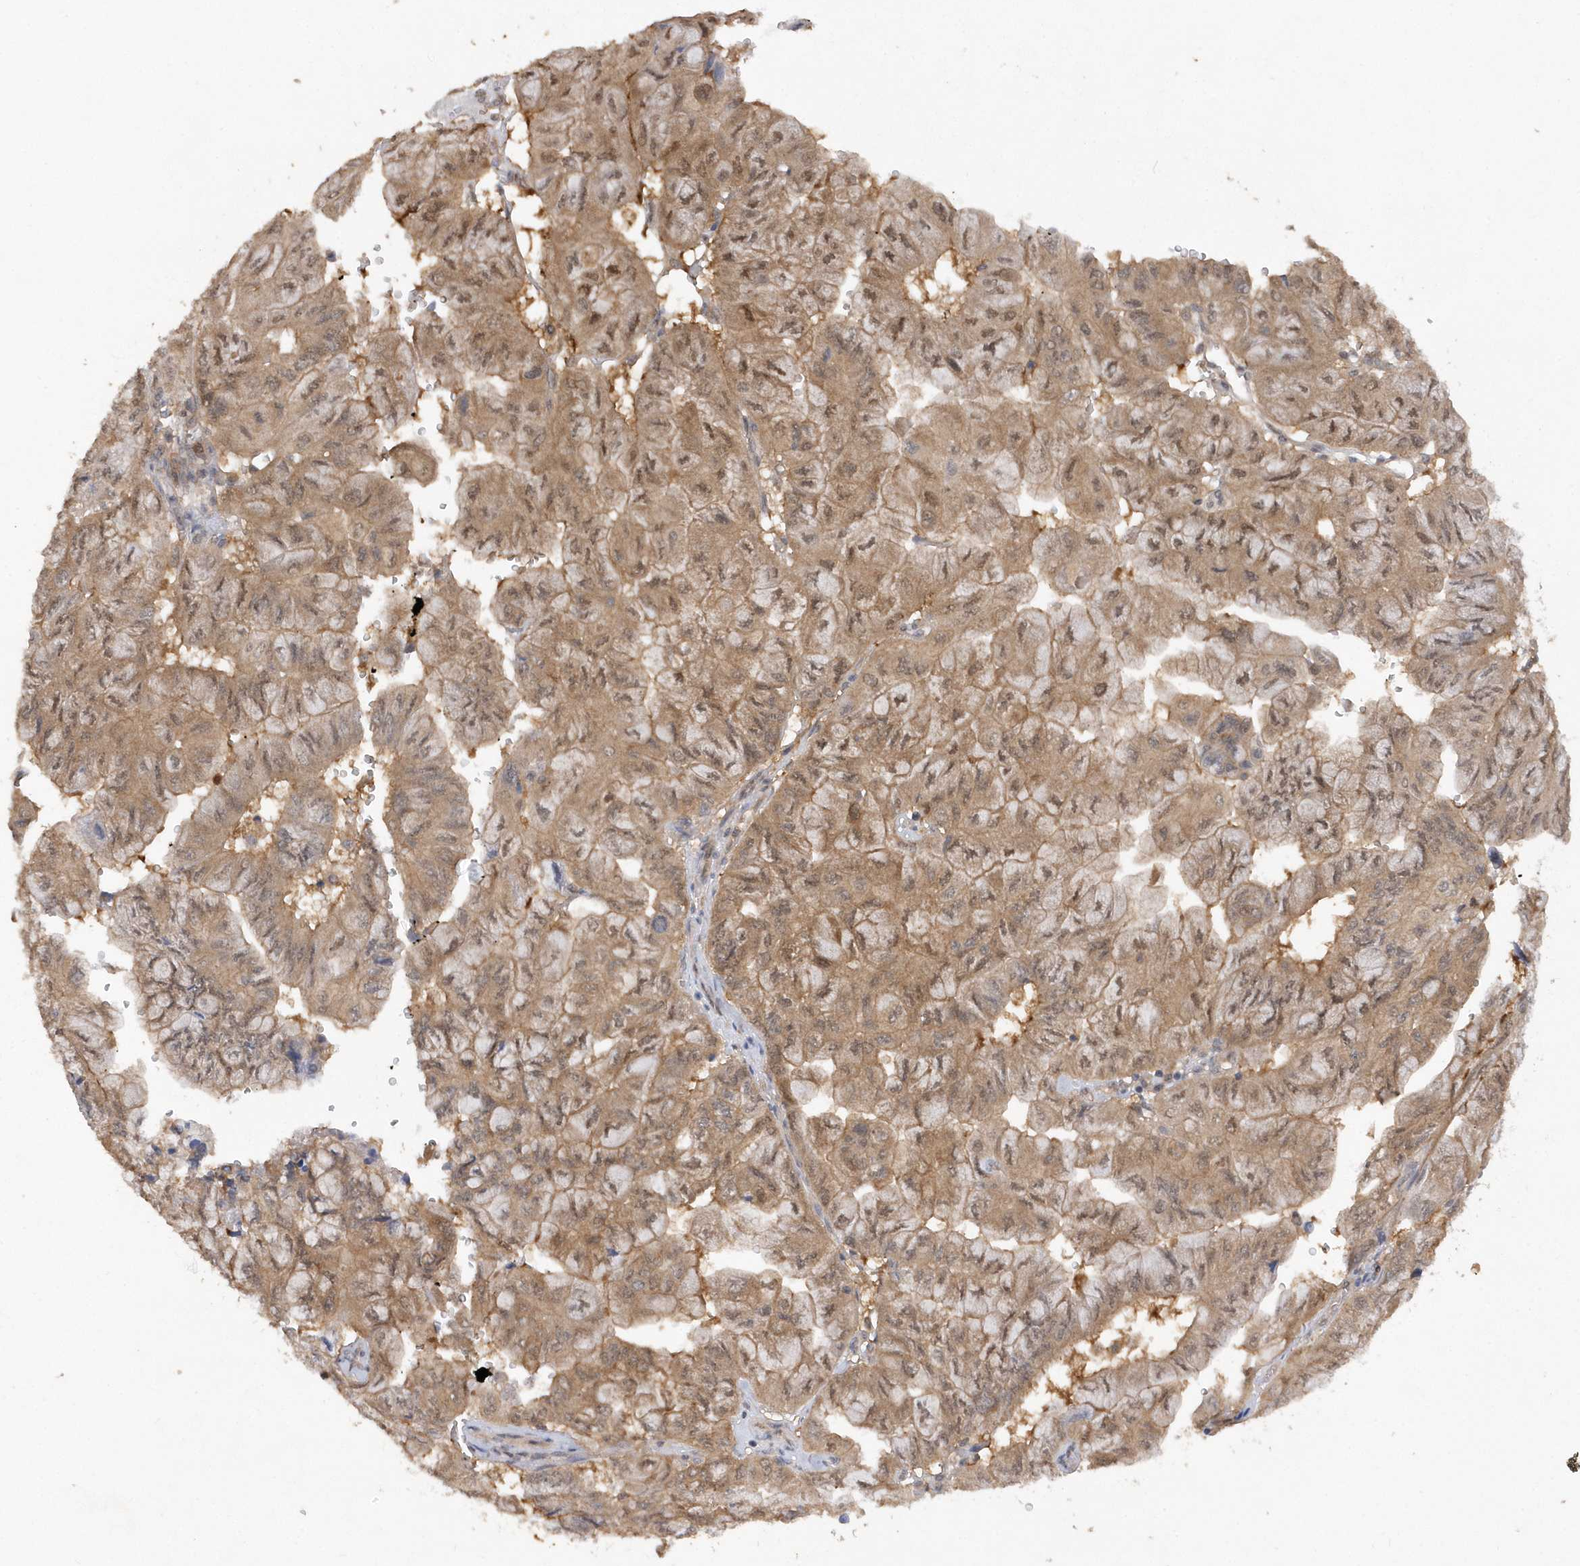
{"staining": {"intensity": "moderate", "quantity": ">75%", "location": "cytoplasmic/membranous,nuclear"}, "tissue": "pancreatic cancer", "cell_type": "Tumor cells", "image_type": "cancer", "snomed": [{"axis": "morphology", "description": "Adenocarcinoma, NOS"}, {"axis": "topography", "description": "Pancreas"}], "caption": "Pancreatic cancer (adenocarcinoma) stained for a protein (brown) demonstrates moderate cytoplasmic/membranous and nuclear positive staining in approximately >75% of tumor cells.", "gene": "RPE", "patient": {"sex": "male", "age": 51}}